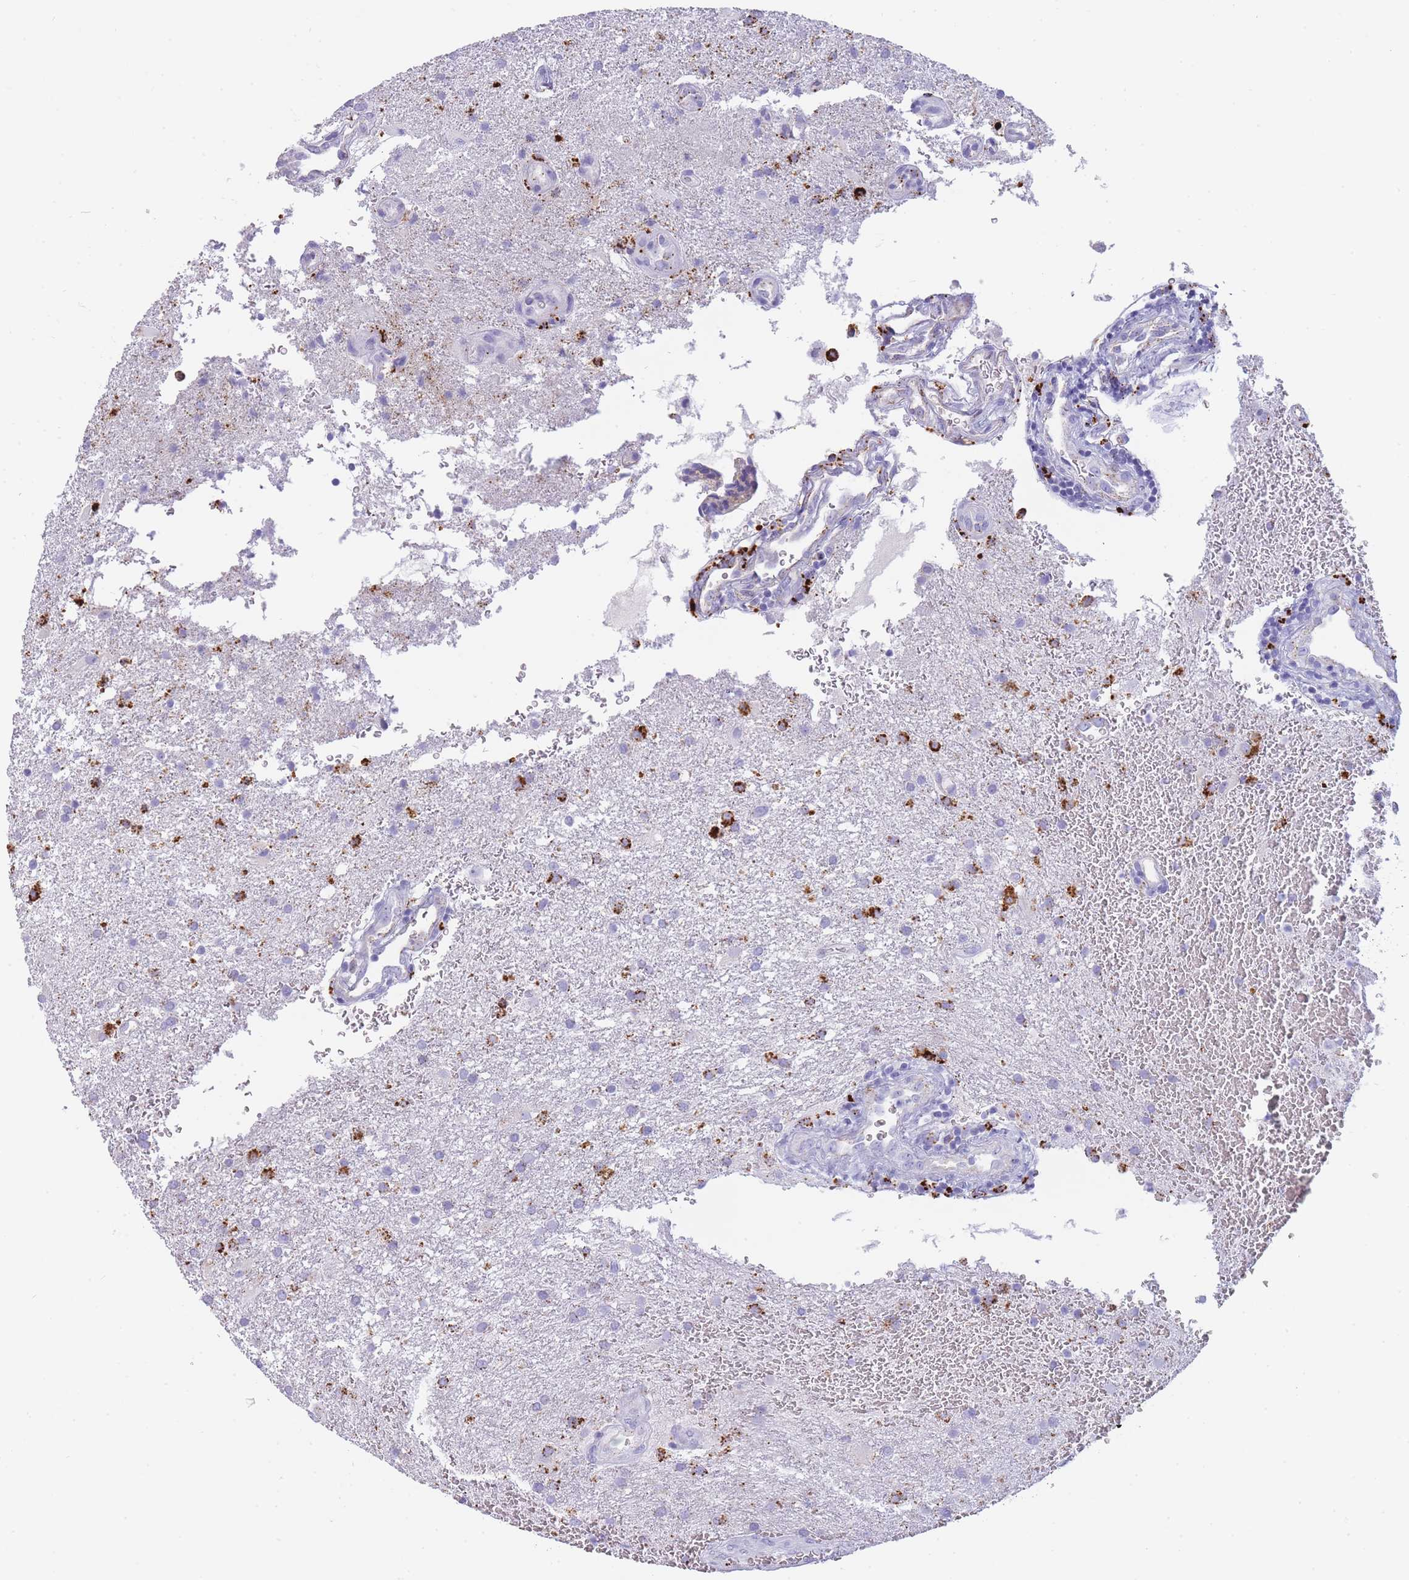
{"staining": {"intensity": "negative", "quantity": "none", "location": "none"}, "tissue": "glioma", "cell_type": "Tumor cells", "image_type": "cancer", "snomed": [{"axis": "morphology", "description": "Glioma, malignant, Low grade"}, {"axis": "topography", "description": "Brain"}], "caption": "A histopathology image of glioma stained for a protein shows no brown staining in tumor cells.", "gene": "GAA", "patient": {"sex": "male", "age": 66}}